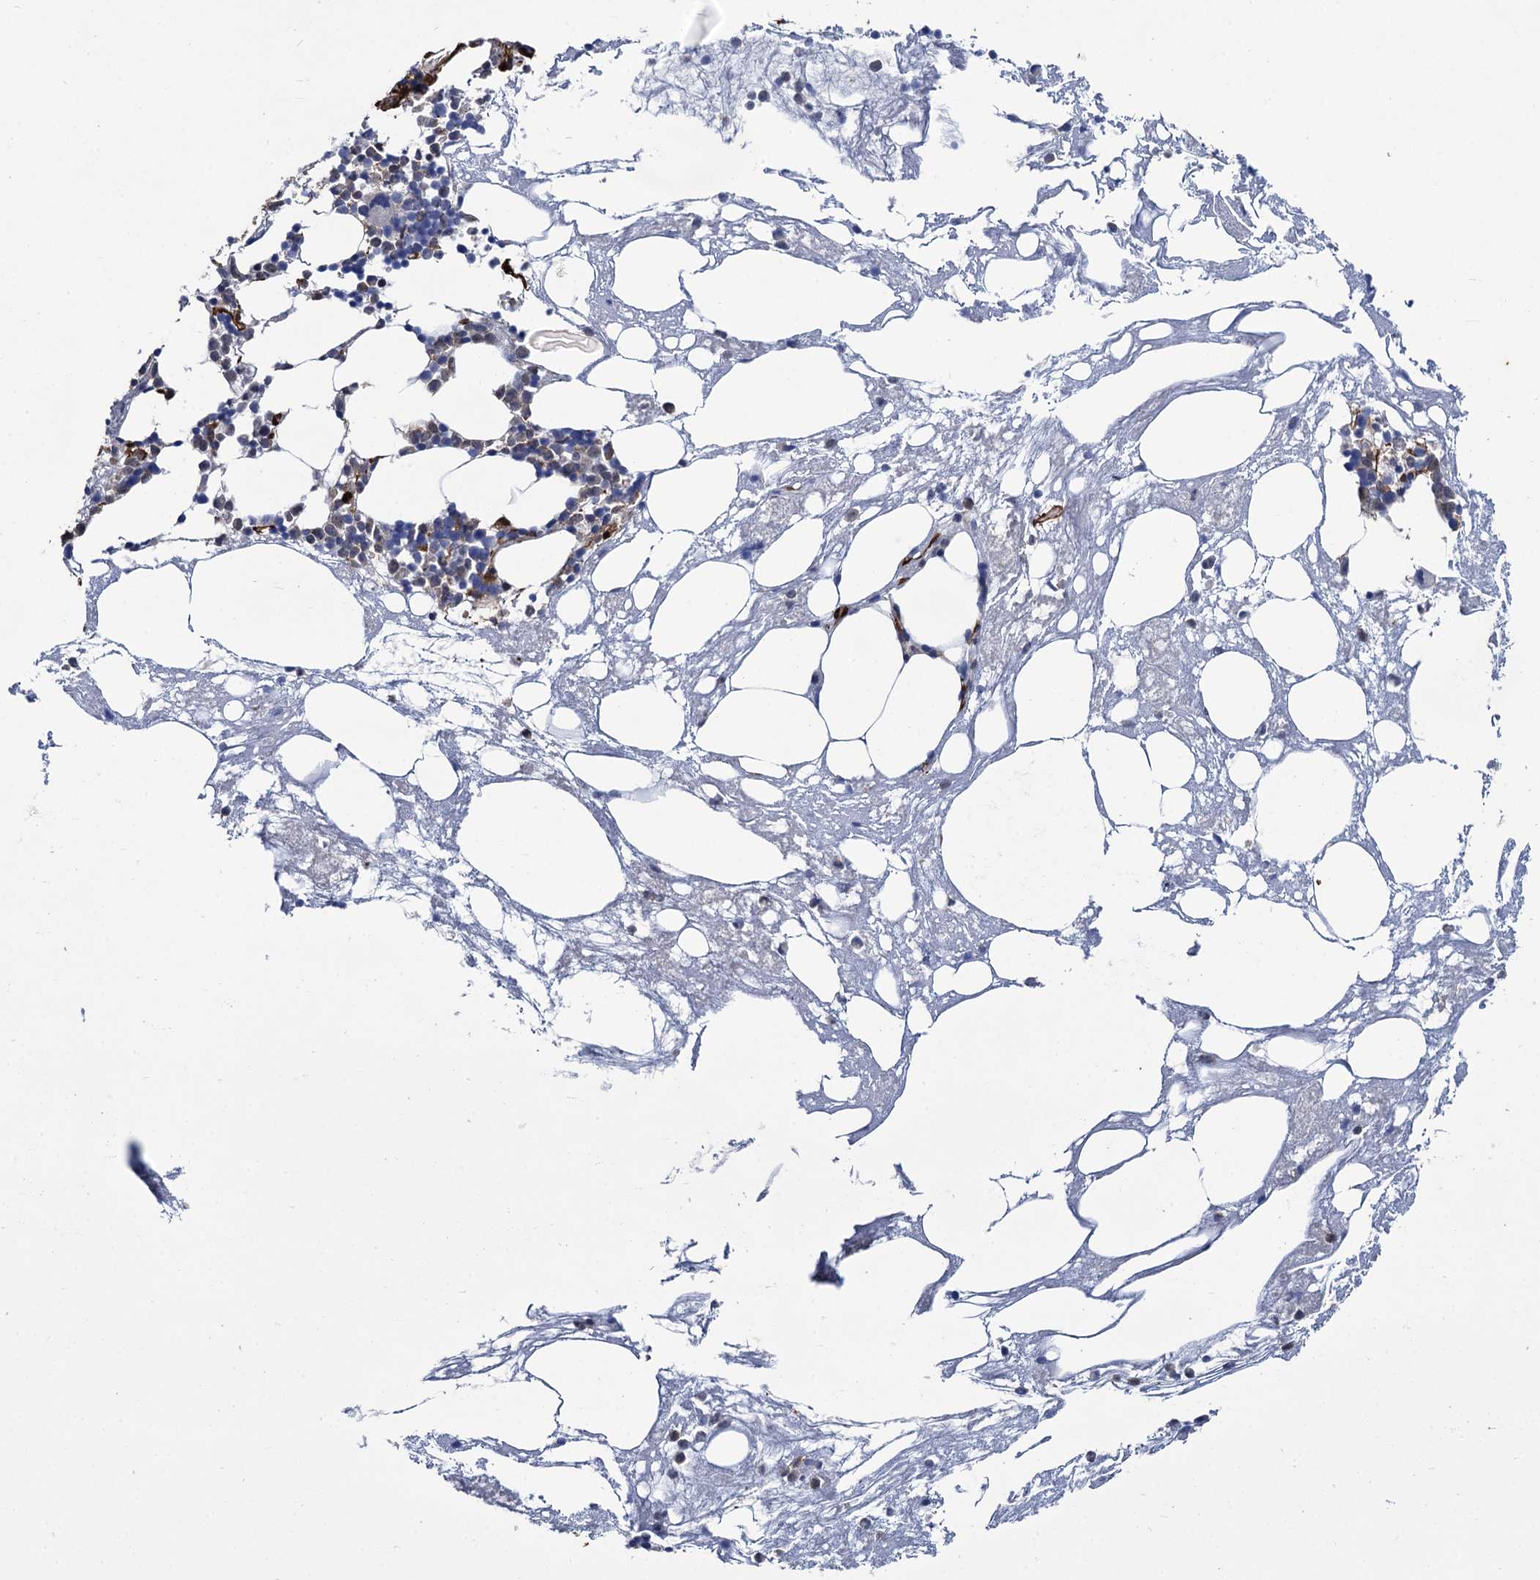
{"staining": {"intensity": "moderate", "quantity": "<25%", "location": "cytoplasmic/membranous"}, "tissue": "bone marrow", "cell_type": "Hematopoietic cells", "image_type": "normal", "snomed": [{"axis": "morphology", "description": "Normal tissue, NOS"}, {"axis": "topography", "description": "Bone marrow"}], "caption": "Benign bone marrow was stained to show a protein in brown. There is low levels of moderate cytoplasmic/membranous staining in approximately <25% of hematopoietic cells.", "gene": "FABP5", "patient": {"sex": "male", "age": 78}}